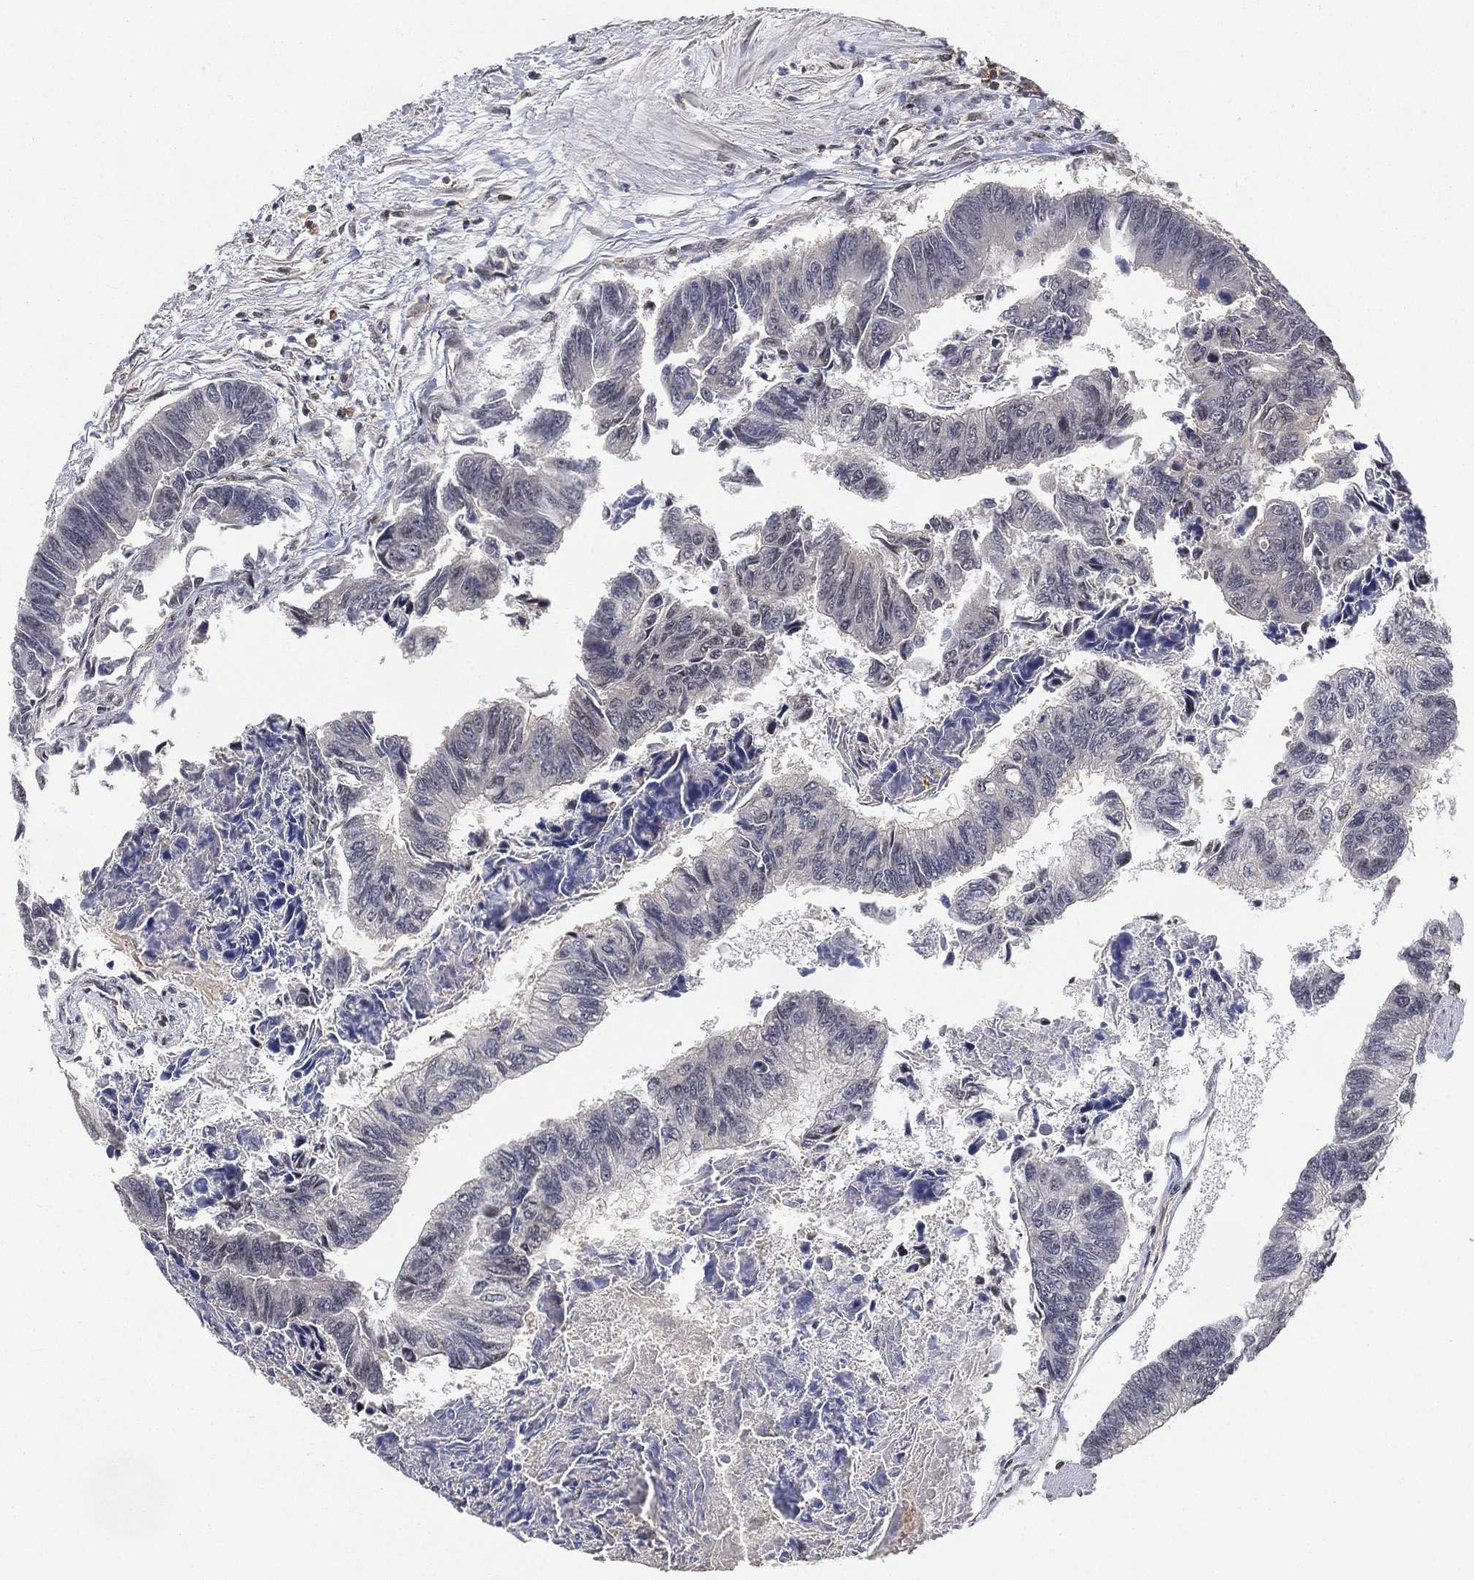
{"staining": {"intensity": "negative", "quantity": "none", "location": "none"}, "tissue": "colorectal cancer", "cell_type": "Tumor cells", "image_type": "cancer", "snomed": [{"axis": "morphology", "description": "Adenocarcinoma, NOS"}, {"axis": "topography", "description": "Colon"}], "caption": "DAB immunohistochemical staining of adenocarcinoma (colorectal) displays no significant positivity in tumor cells. Brightfield microscopy of immunohistochemistry (IHC) stained with DAB (brown) and hematoxylin (blue), captured at high magnification.", "gene": "WDR26", "patient": {"sex": "female", "age": 65}}